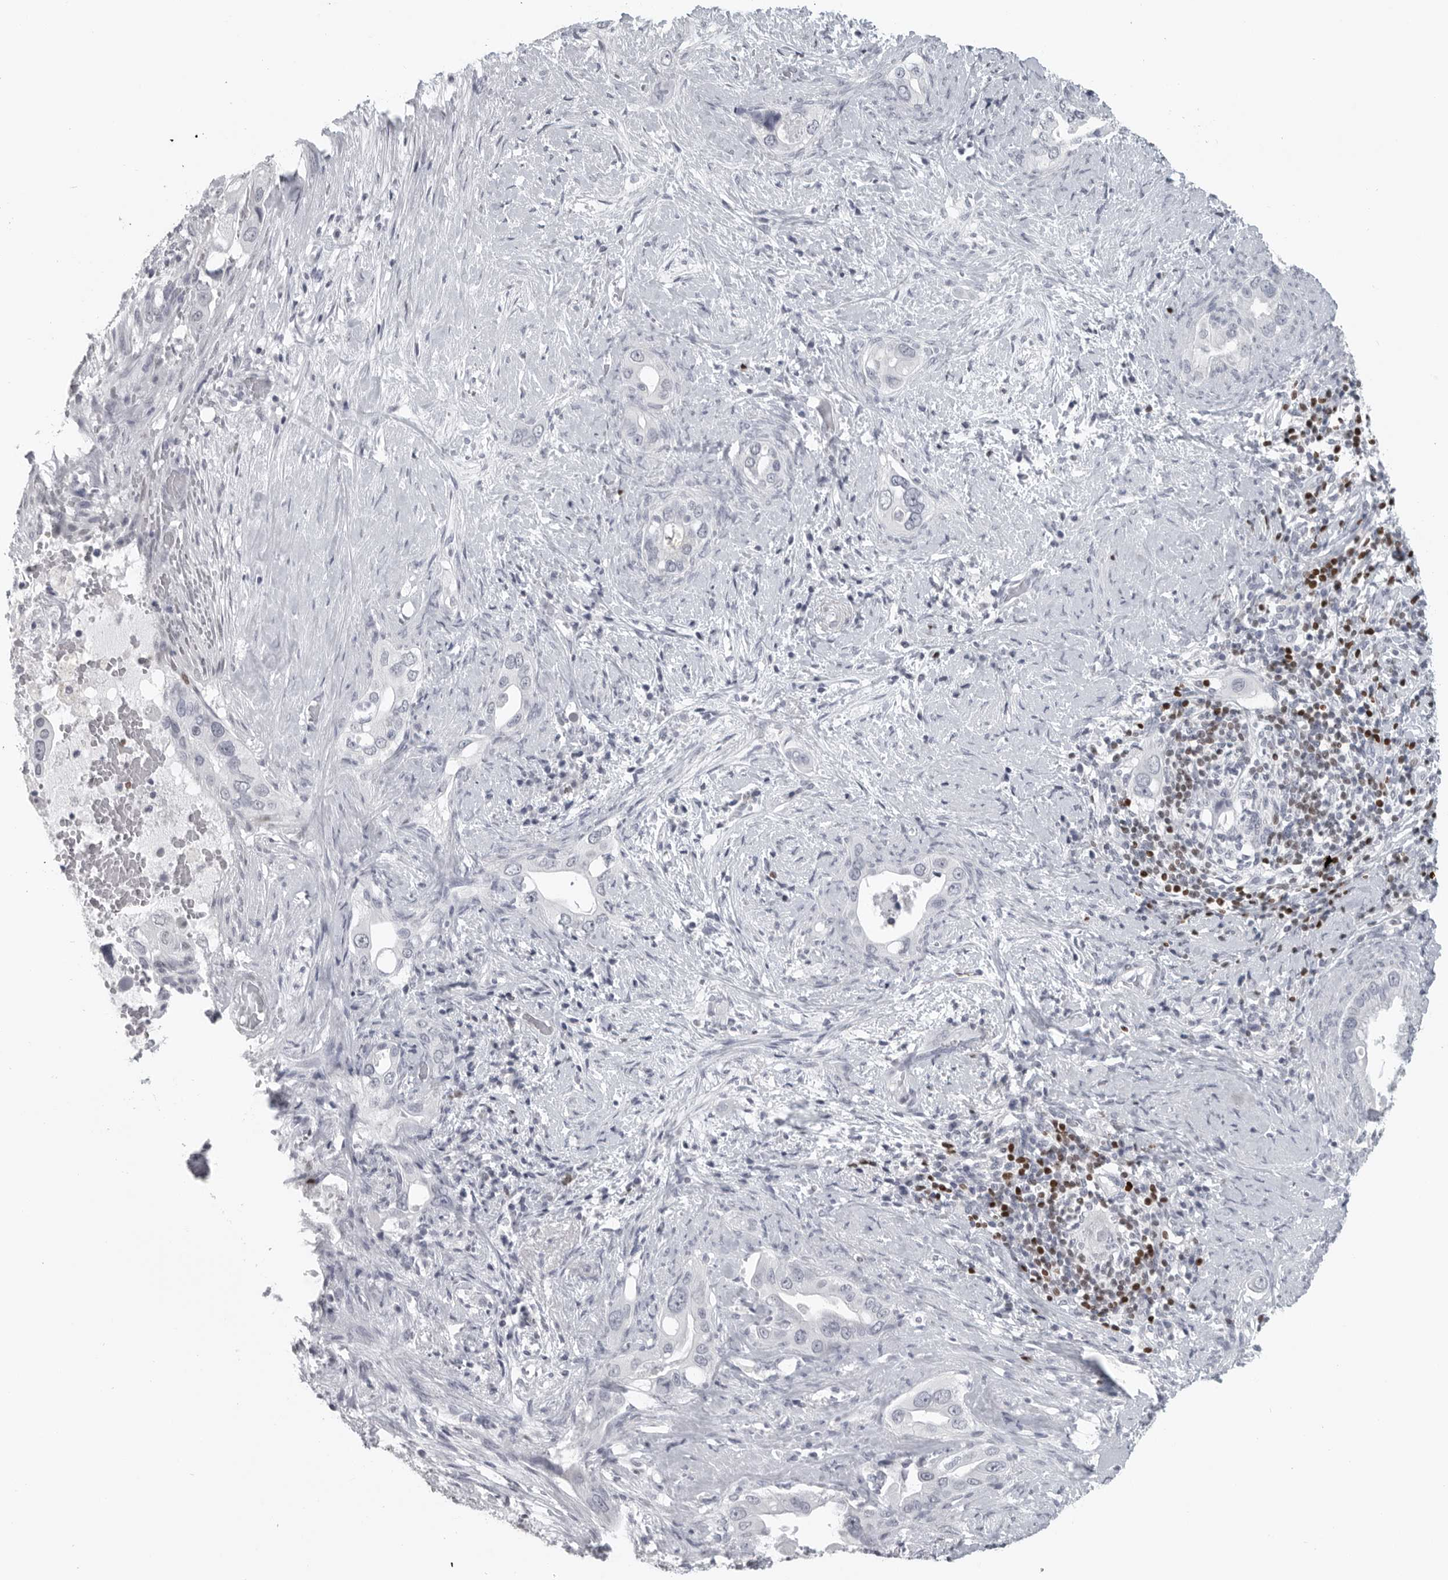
{"staining": {"intensity": "negative", "quantity": "none", "location": "none"}, "tissue": "pancreatic cancer", "cell_type": "Tumor cells", "image_type": "cancer", "snomed": [{"axis": "morphology", "description": "Inflammation, NOS"}, {"axis": "morphology", "description": "Adenocarcinoma, NOS"}, {"axis": "topography", "description": "Pancreas"}], "caption": "This is an IHC photomicrograph of pancreatic cancer. There is no staining in tumor cells.", "gene": "SATB2", "patient": {"sex": "female", "age": 56}}